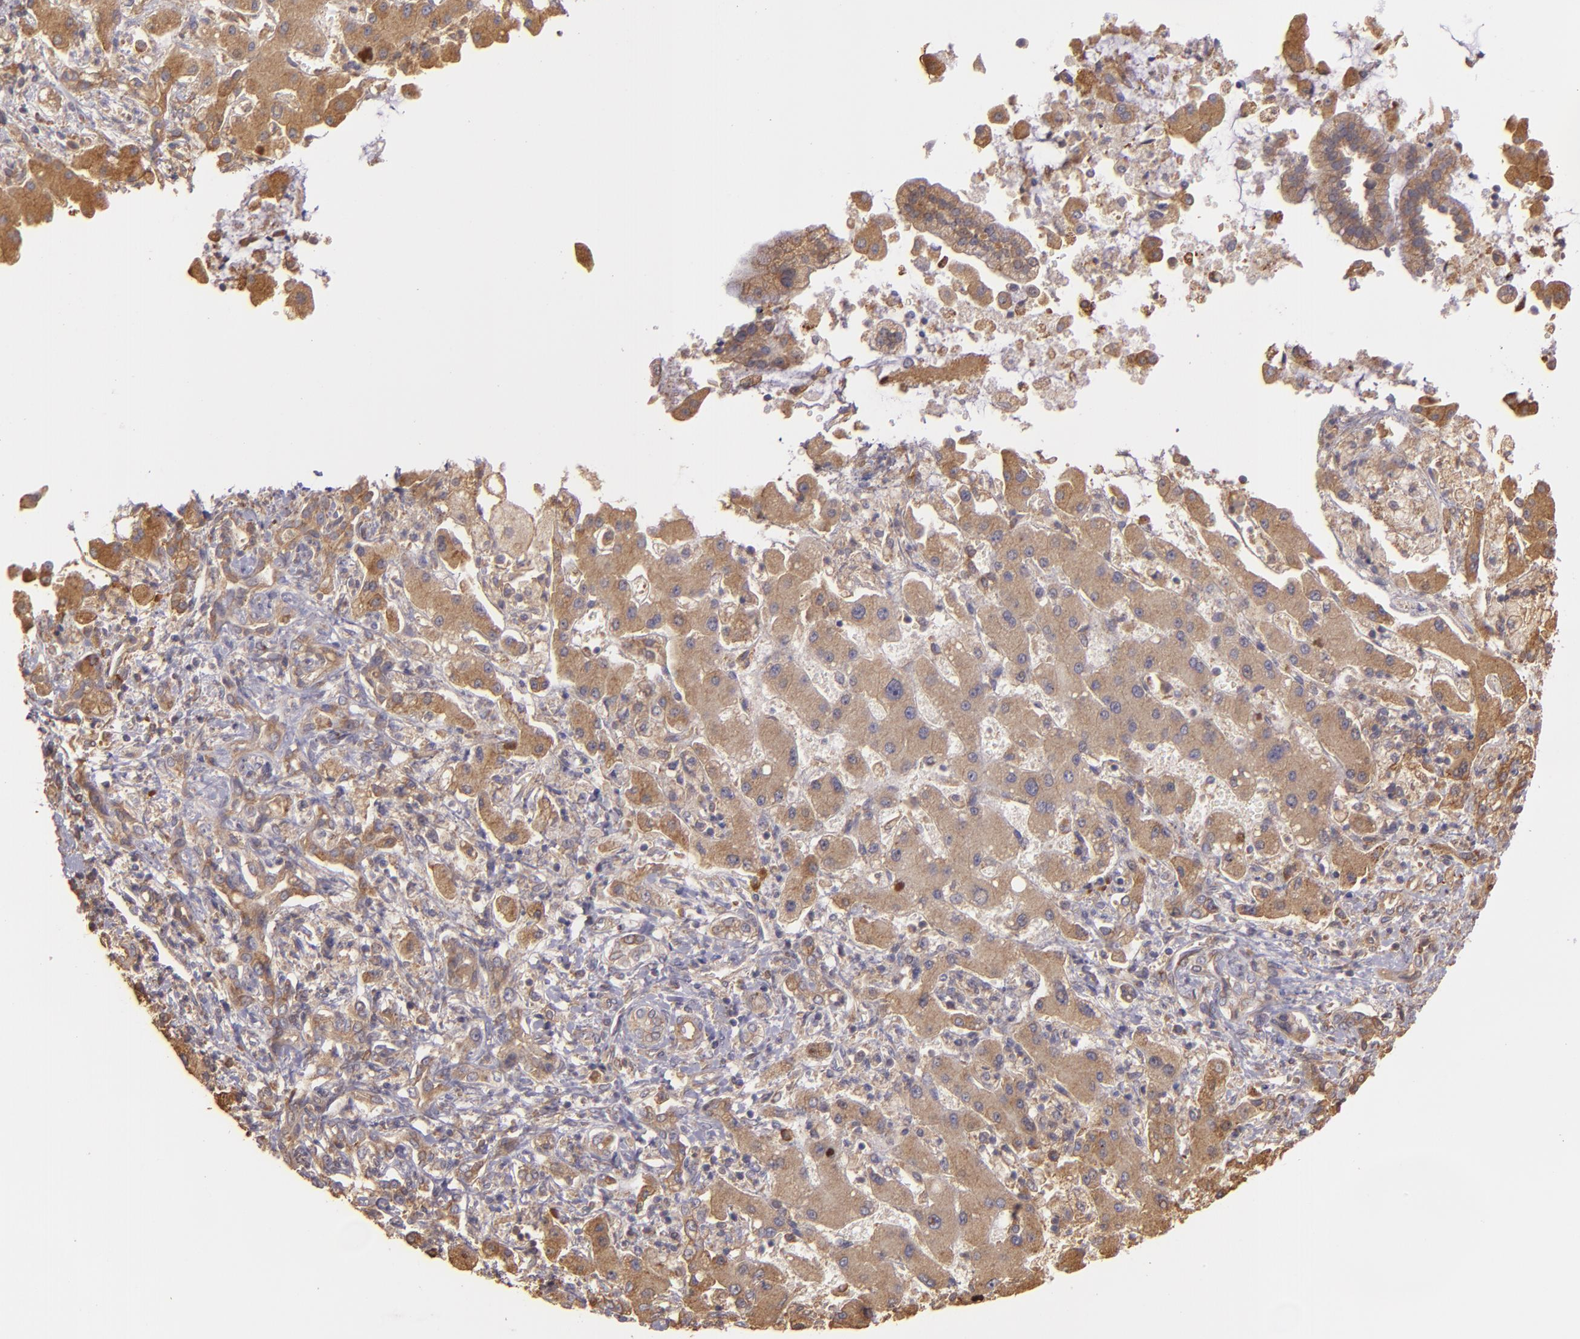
{"staining": {"intensity": "moderate", "quantity": ">75%", "location": "cytoplasmic/membranous"}, "tissue": "liver cancer", "cell_type": "Tumor cells", "image_type": "cancer", "snomed": [{"axis": "morphology", "description": "Cholangiocarcinoma"}, {"axis": "topography", "description": "Liver"}], "caption": "Immunohistochemistry histopathology image of human liver cholangiocarcinoma stained for a protein (brown), which demonstrates medium levels of moderate cytoplasmic/membranous positivity in approximately >75% of tumor cells.", "gene": "ECE1", "patient": {"sex": "male", "age": 50}}